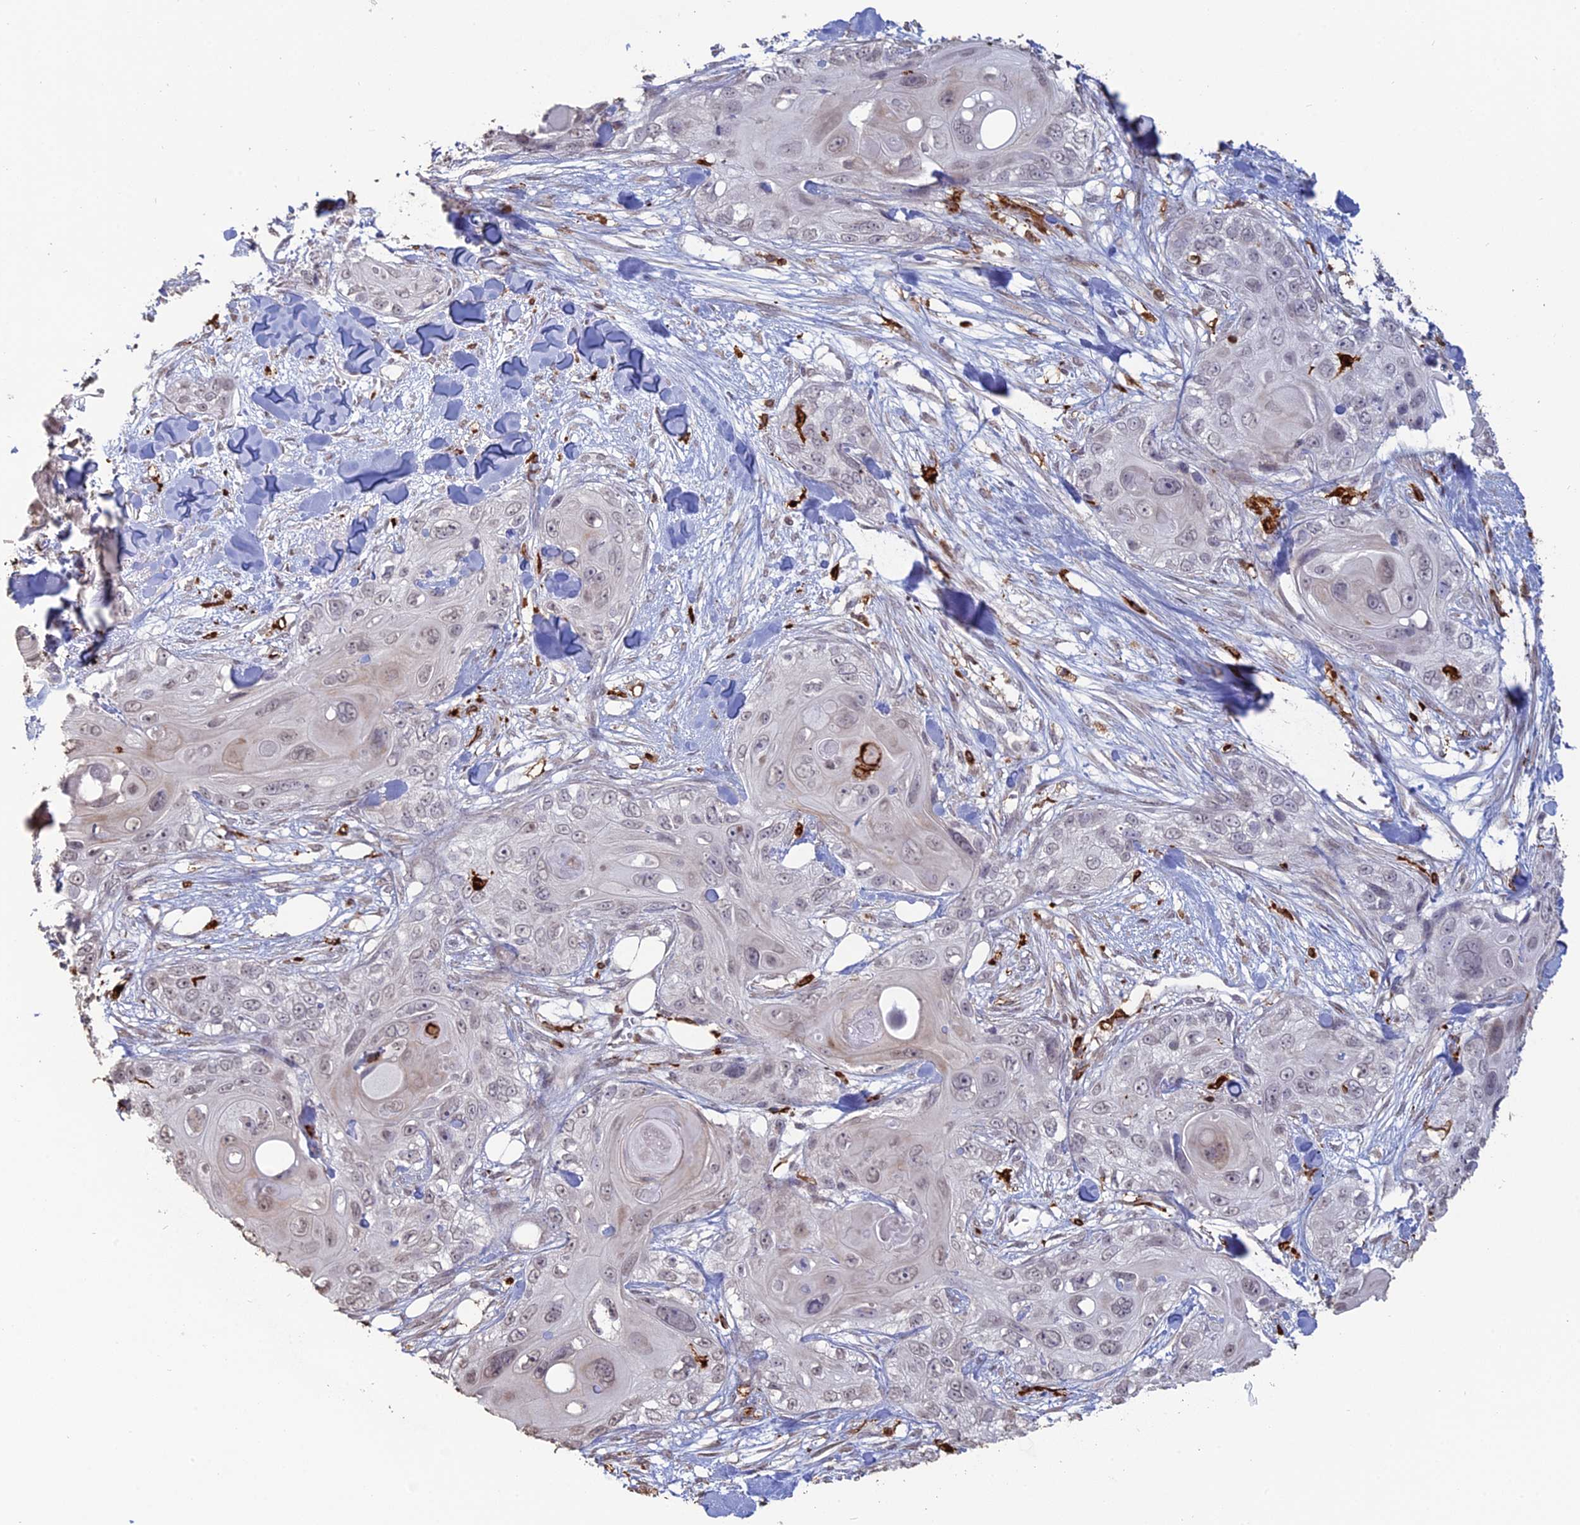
{"staining": {"intensity": "negative", "quantity": "none", "location": "none"}, "tissue": "skin cancer", "cell_type": "Tumor cells", "image_type": "cancer", "snomed": [{"axis": "morphology", "description": "Normal tissue, NOS"}, {"axis": "morphology", "description": "Squamous cell carcinoma, NOS"}, {"axis": "topography", "description": "Skin"}], "caption": "DAB immunohistochemical staining of human squamous cell carcinoma (skin) shows no significant expression in tumor cells.", "gene": "APOBR", "patient": {"sex": "male", "age": 72}}